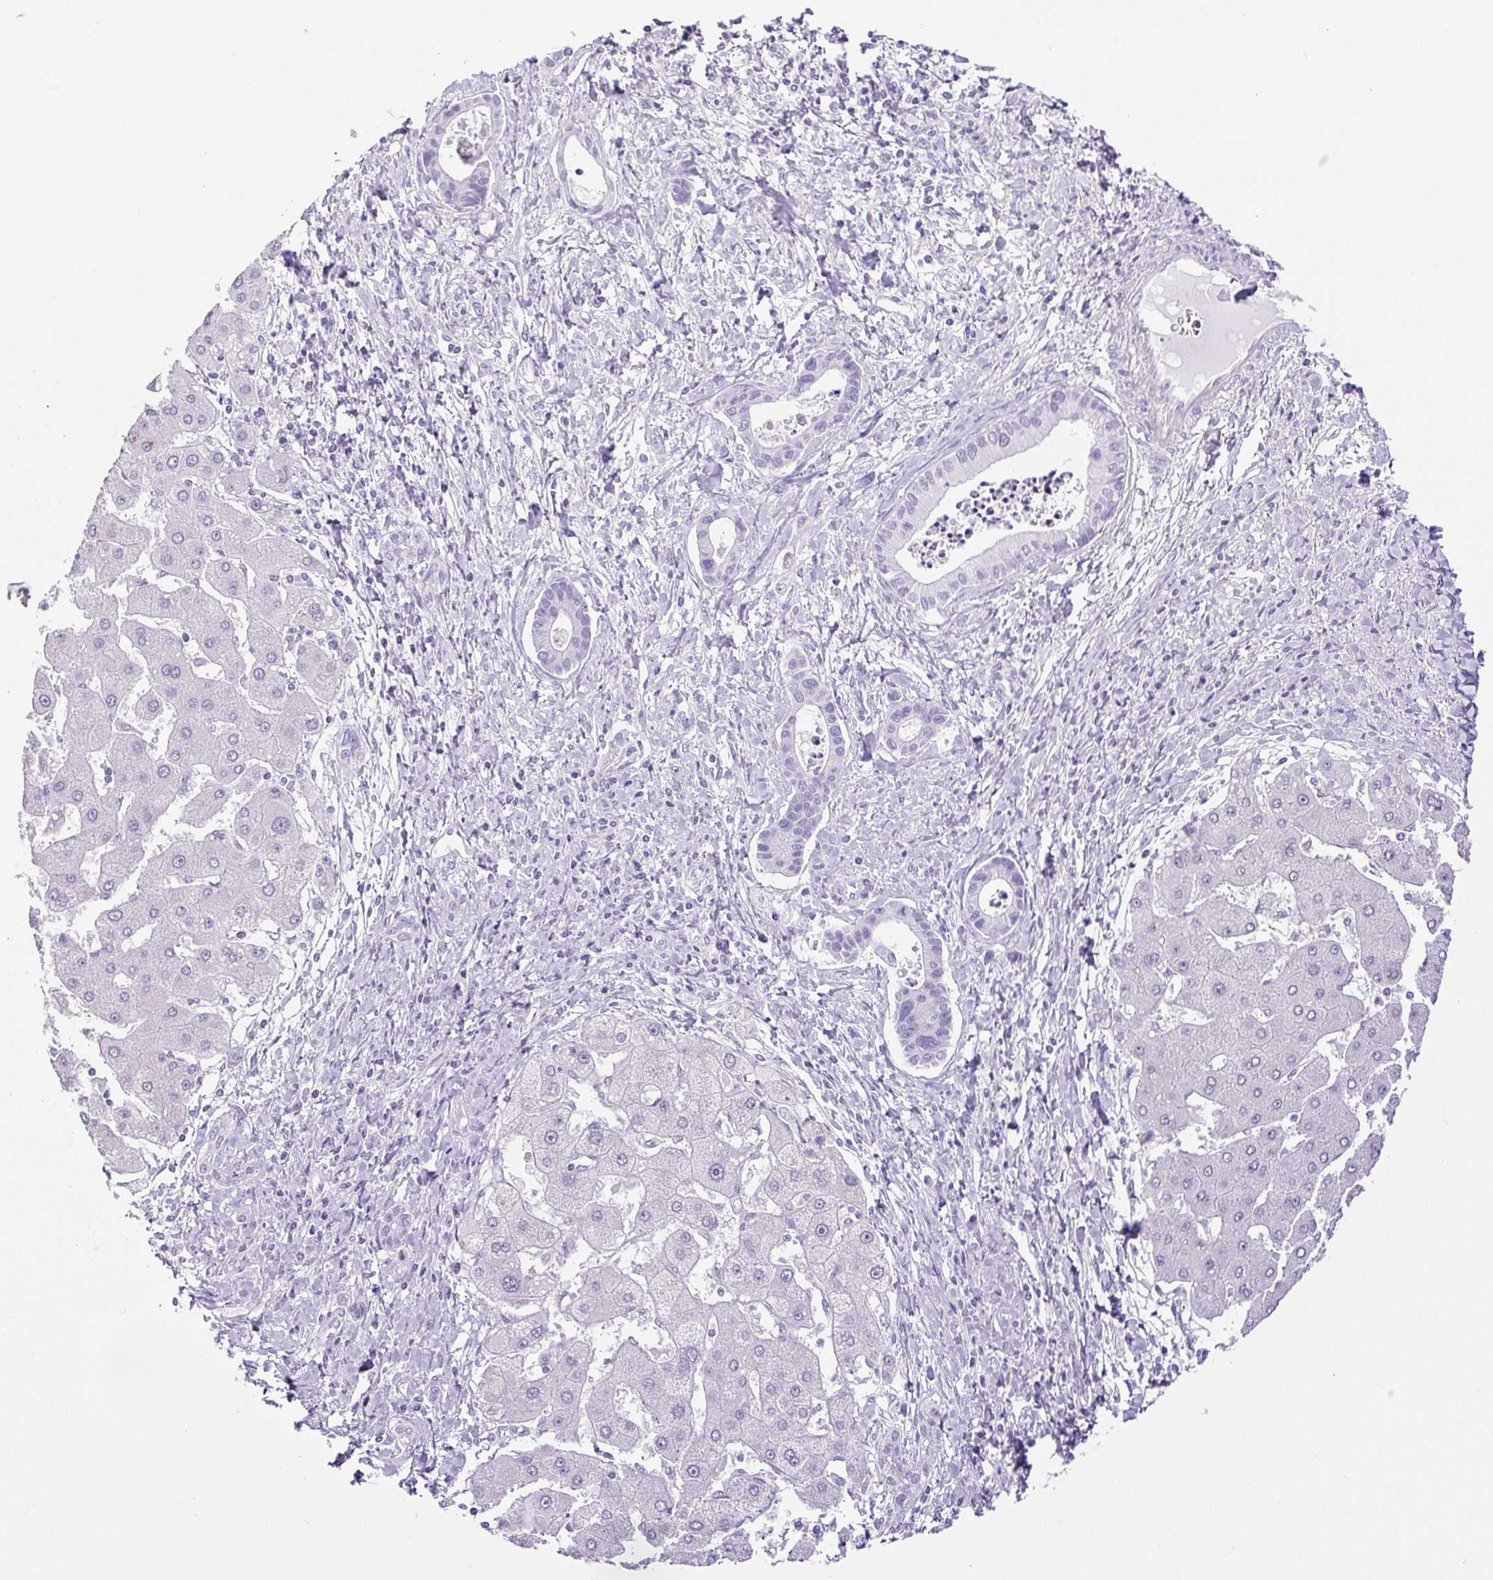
{"staining": {"intensity": "negative", "quantity": "none", "location": "none"}, "tissue": "liver cancer", "cell_type": "Tumor cells", "image_type": "cancer", "snomed": [{"axis": "morphology", "description": "Cholangiocarcinoma"}, {"axis": "topography", "description": "Liver"}], "caption": "There is no significant staining in tumor cells of liver cancer (cholangiocarcinoma).", "gene": "HLA-G", "patient": {"sex": "male", "age": 66}}